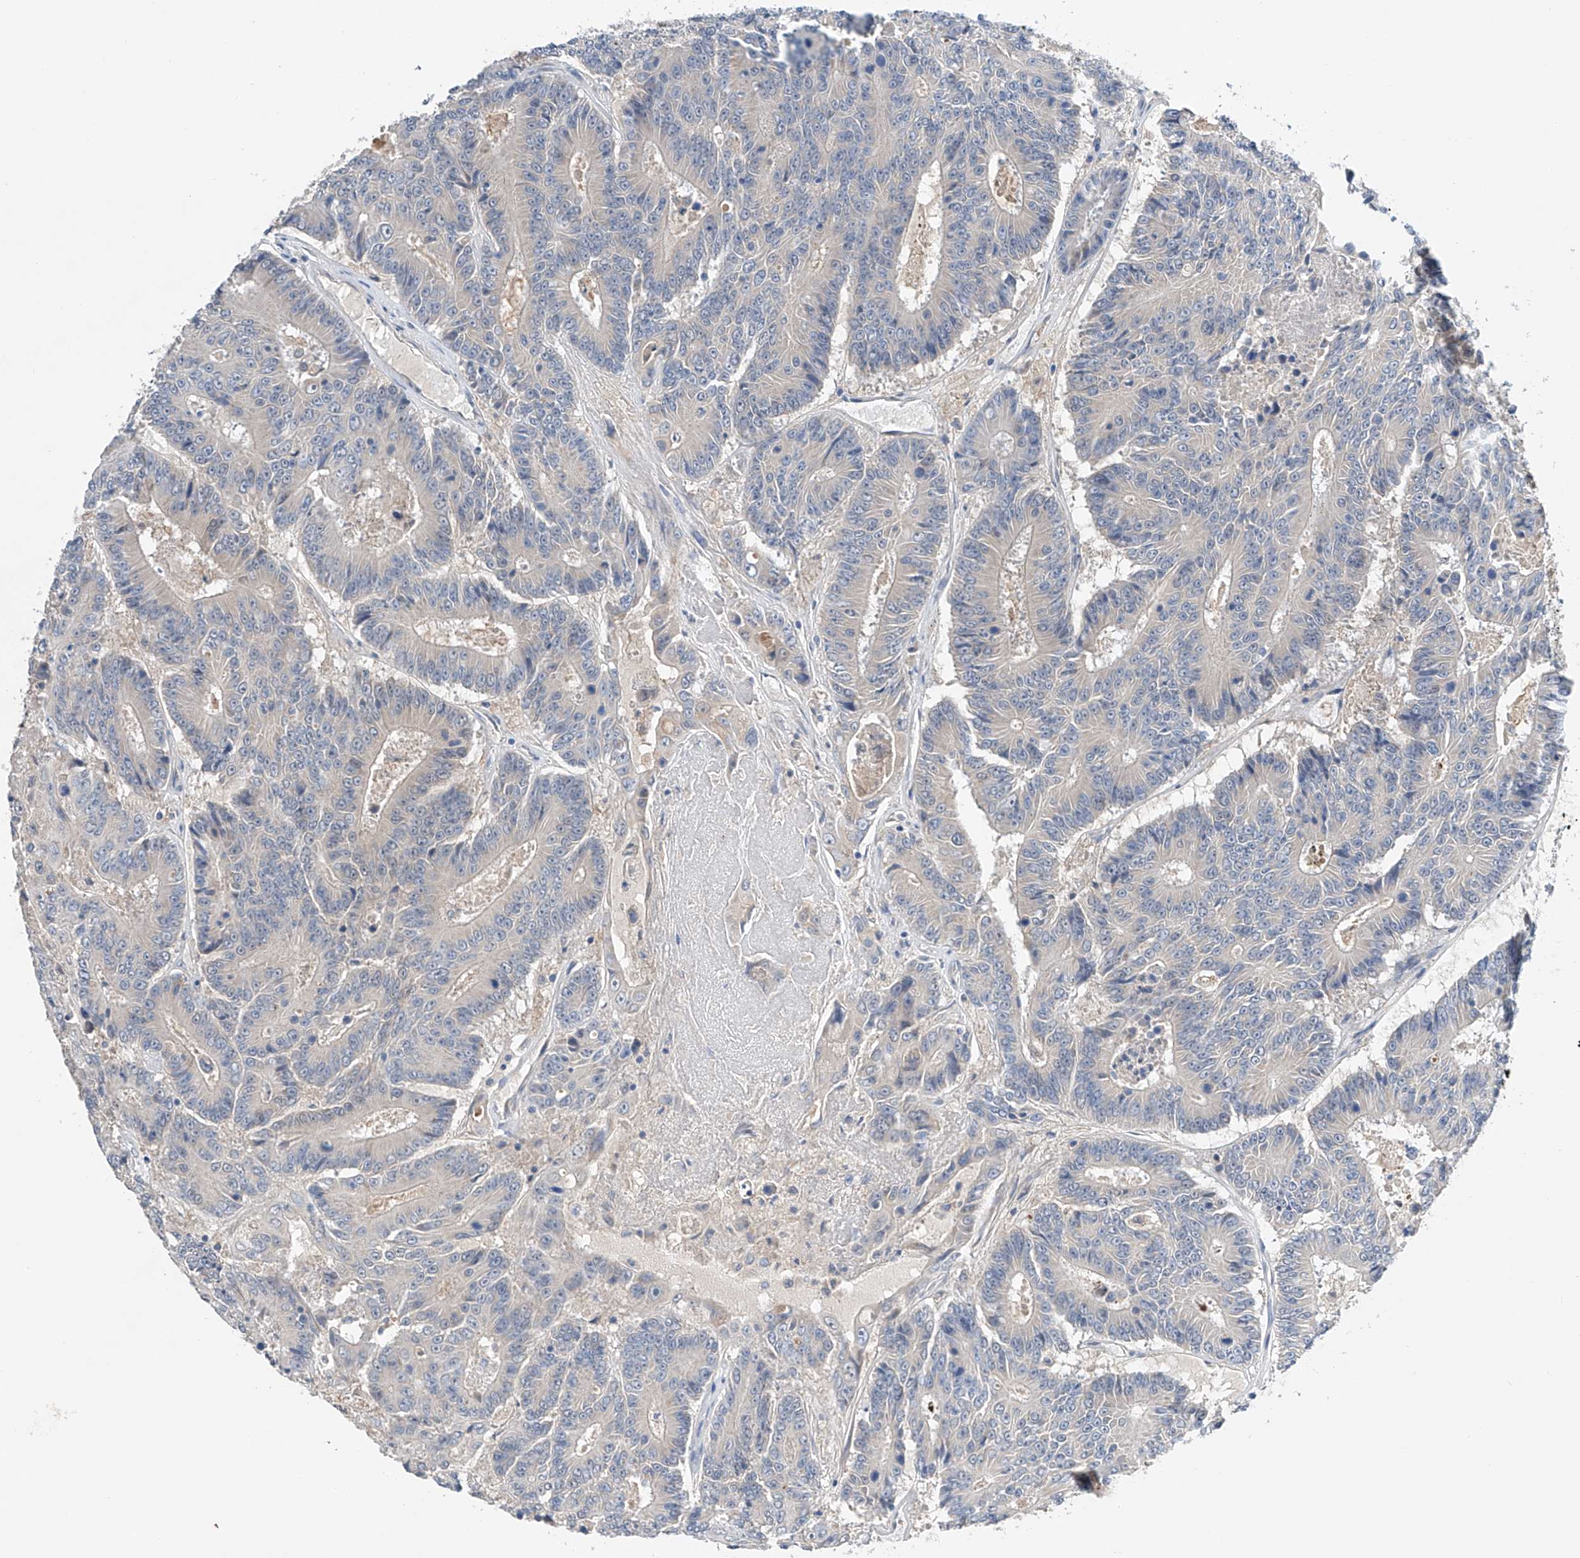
{"staining": {"intensity": "negative", "quantity": "none", "location": "none"}, "tissue": "colorectal cancer", "cell_type": "Tumor cells", "image_type": "cancer", "snomed": [{"axis": "morphology", "description": "Adenocarcinoma, NOS"}, {"axis": "topography", "description": "Colon"}], "caption": "A photomicrograph of colorectal cancer stained for a protein exhibits no brown staining in tumor cells.", "gene": "GPC4", "patient": {"sex": "male", "age": 83}}